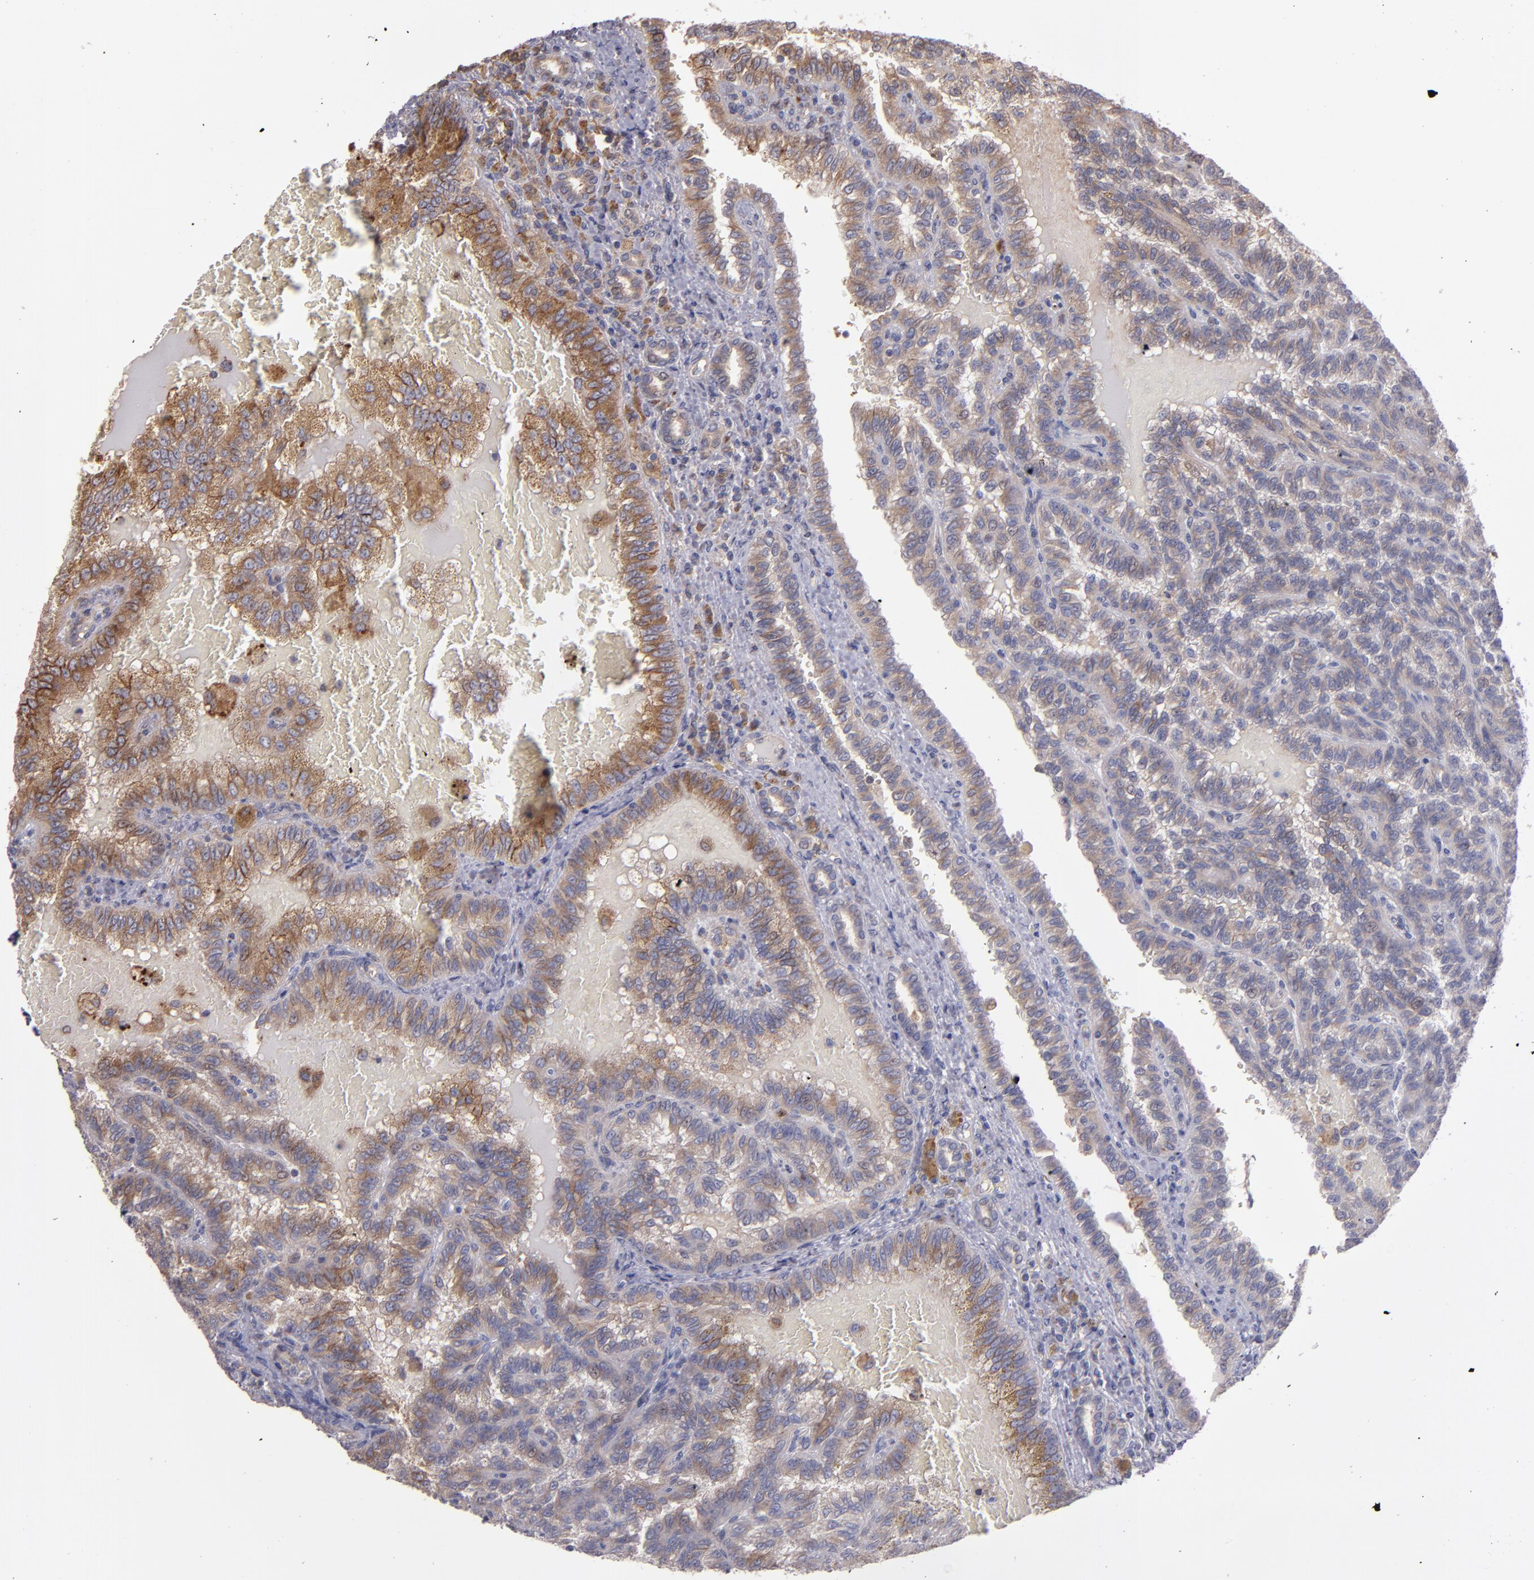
{"staining": {"intensity": "moderate", "quantity": ">75%", "location": "cytoplasmic/membranous"}, "tissue": "renal cancer", "cell_type": "Tumor cells", "image_type": "cancer", "snomed": [{"axis": "morphology", "description": "Inflammation, NOS"}, {"axis": "morphology", "description": "Adenocarcinoma, NOS"}, {"axis": "topography", "description": "Kidney"}], "caption": "The micrograph shows immunohistochemical staining of renal adenocarcinoma. There is moderate cytoplasmic/membranous staining is identified in approximately >75% of tumor cells.", "gene": "IFIH1", "patient": {"sex": "male", "age": 68}}